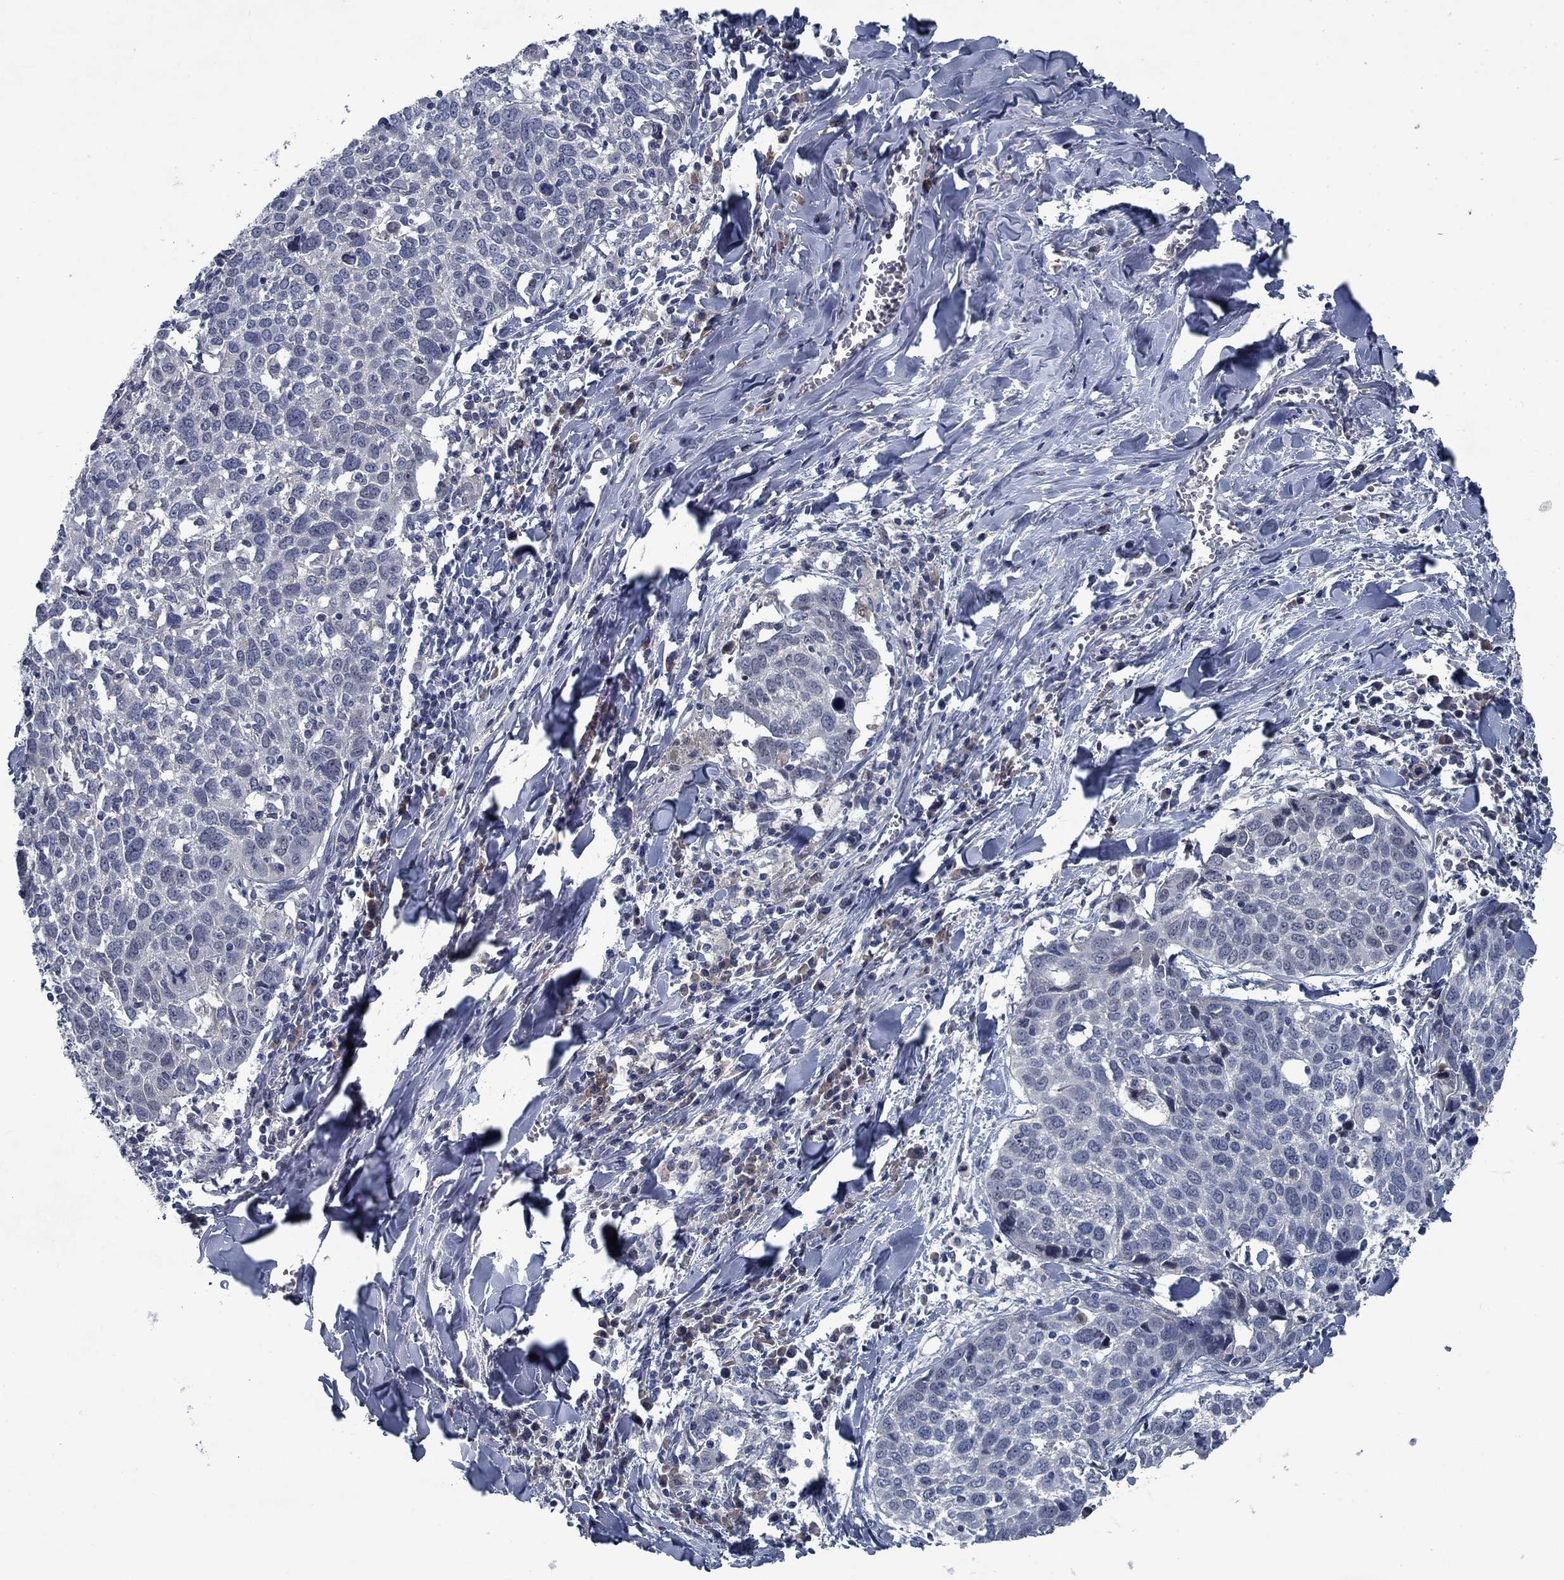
{"staining": {"intensity": "negative", "quantity": "none", "location": "none"}, "tissue": "lung cancer", "cell_type": "Tumor cells", "image_type": "cancer", "snomed": [{"axis": "morphology", "description": "Squamous cell carcinoma, NOS"}, {"axis": "topography", "description": "Lung"}], "caption": "High power microscopy photomicrograph of an IHC histopathology image of lung cancer (squamous cell carcinoma), revealing no significant staining in tumor cells.", "gene": "PNMA8A", "patient": {"sex": "male", "age": 57}}